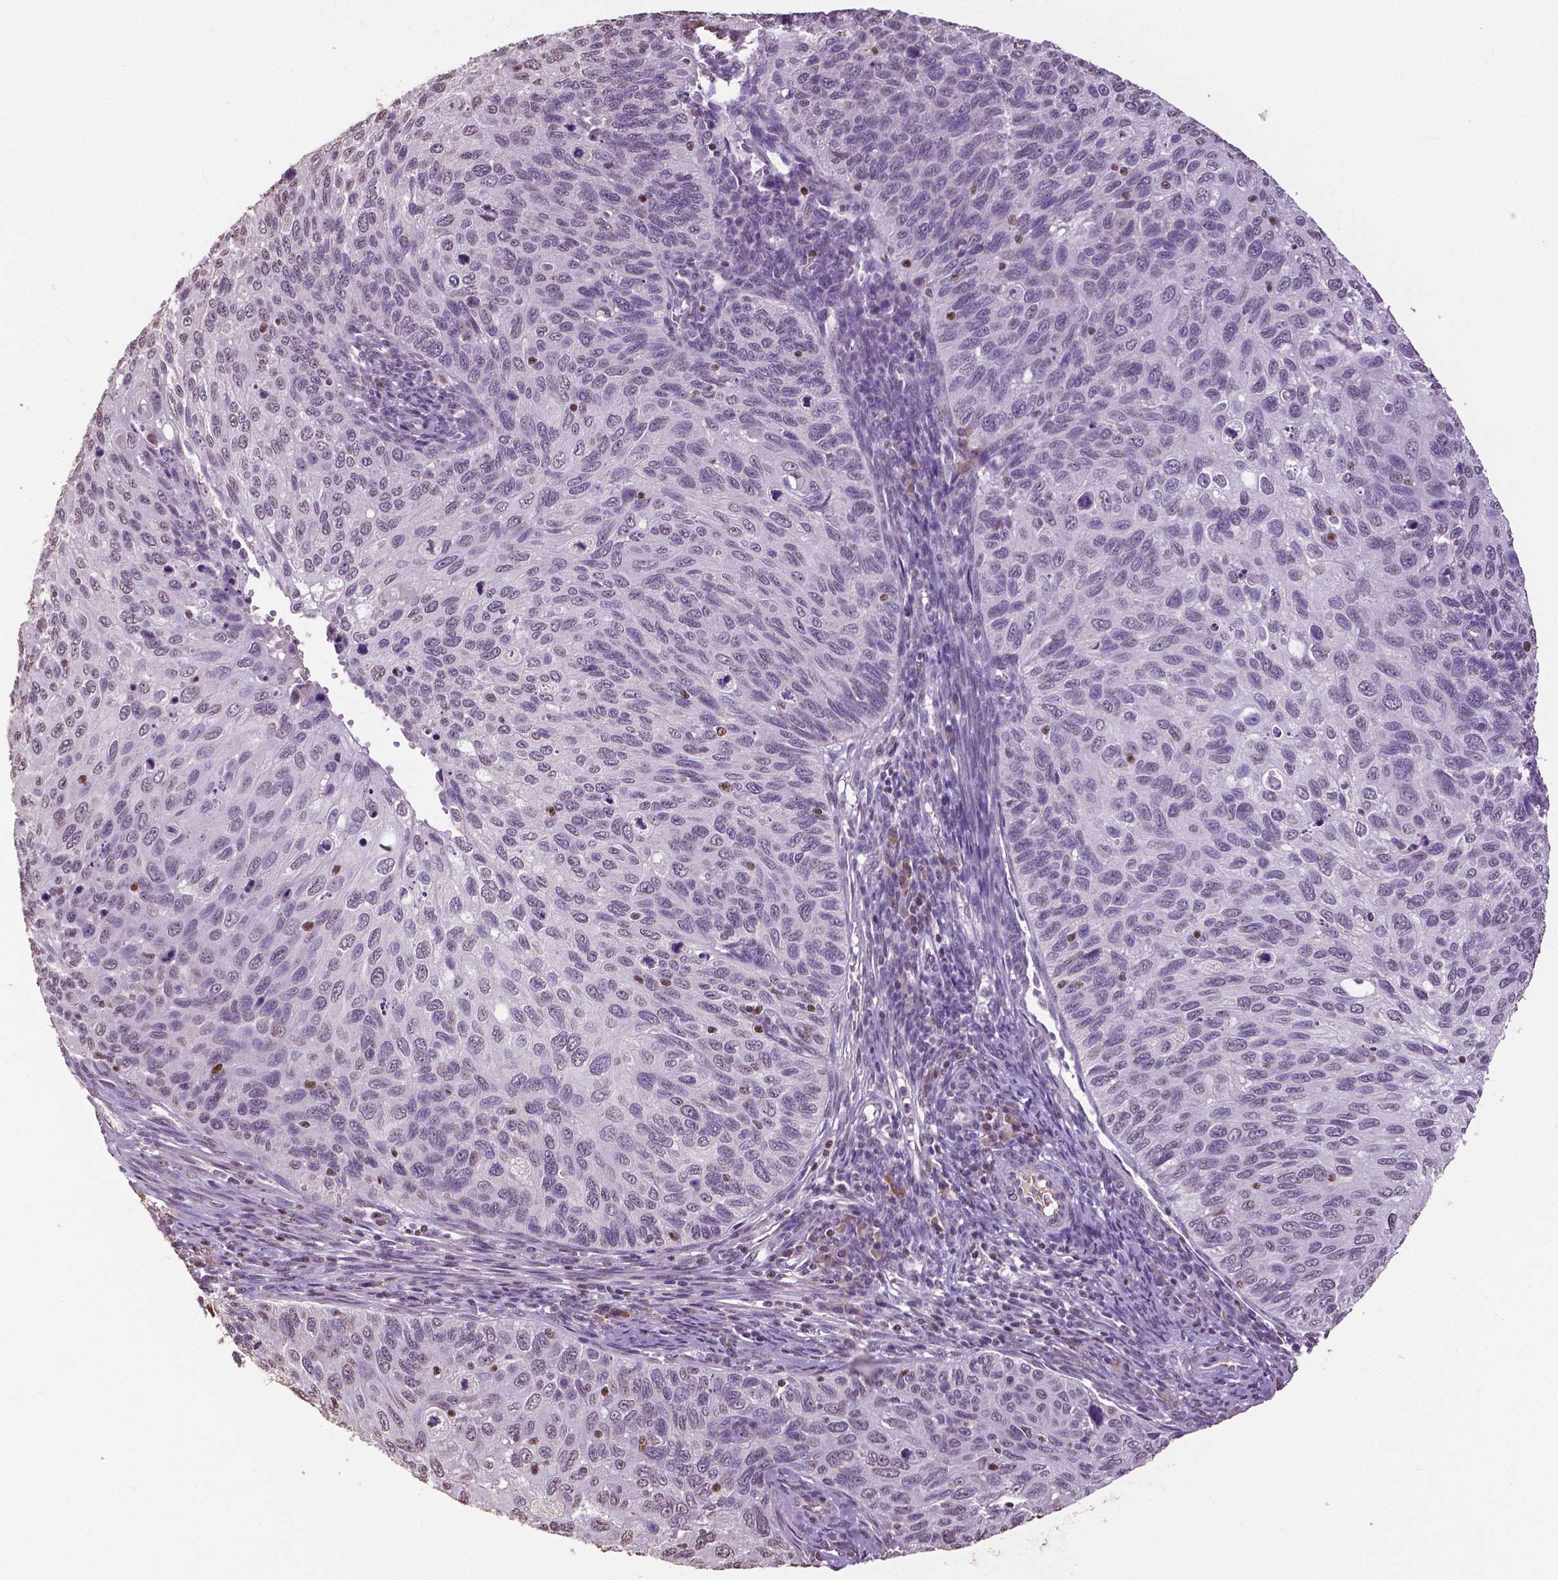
{"staining": {"intensity": "negative", "quantity": "none", "location": "none"}, "tissue": "cervical cancer", "cell_type": "Tumor cells", "image_type": "cancer", "snomed": [{"axis": "morphology", "description": "Squamous cell carcinoma, NOS"}, {"axis": "topography", "description": "Cervix"}], "caption": "DAB immunohistochemical staining of human cervical squamous cell carcinoma exhibits no significant expression in tumor cells. (DAB immunohistochemistry with hematoxylin counter stain).", "gene": "RUNX3", "patient": {"sex": "female", "age": 70}}